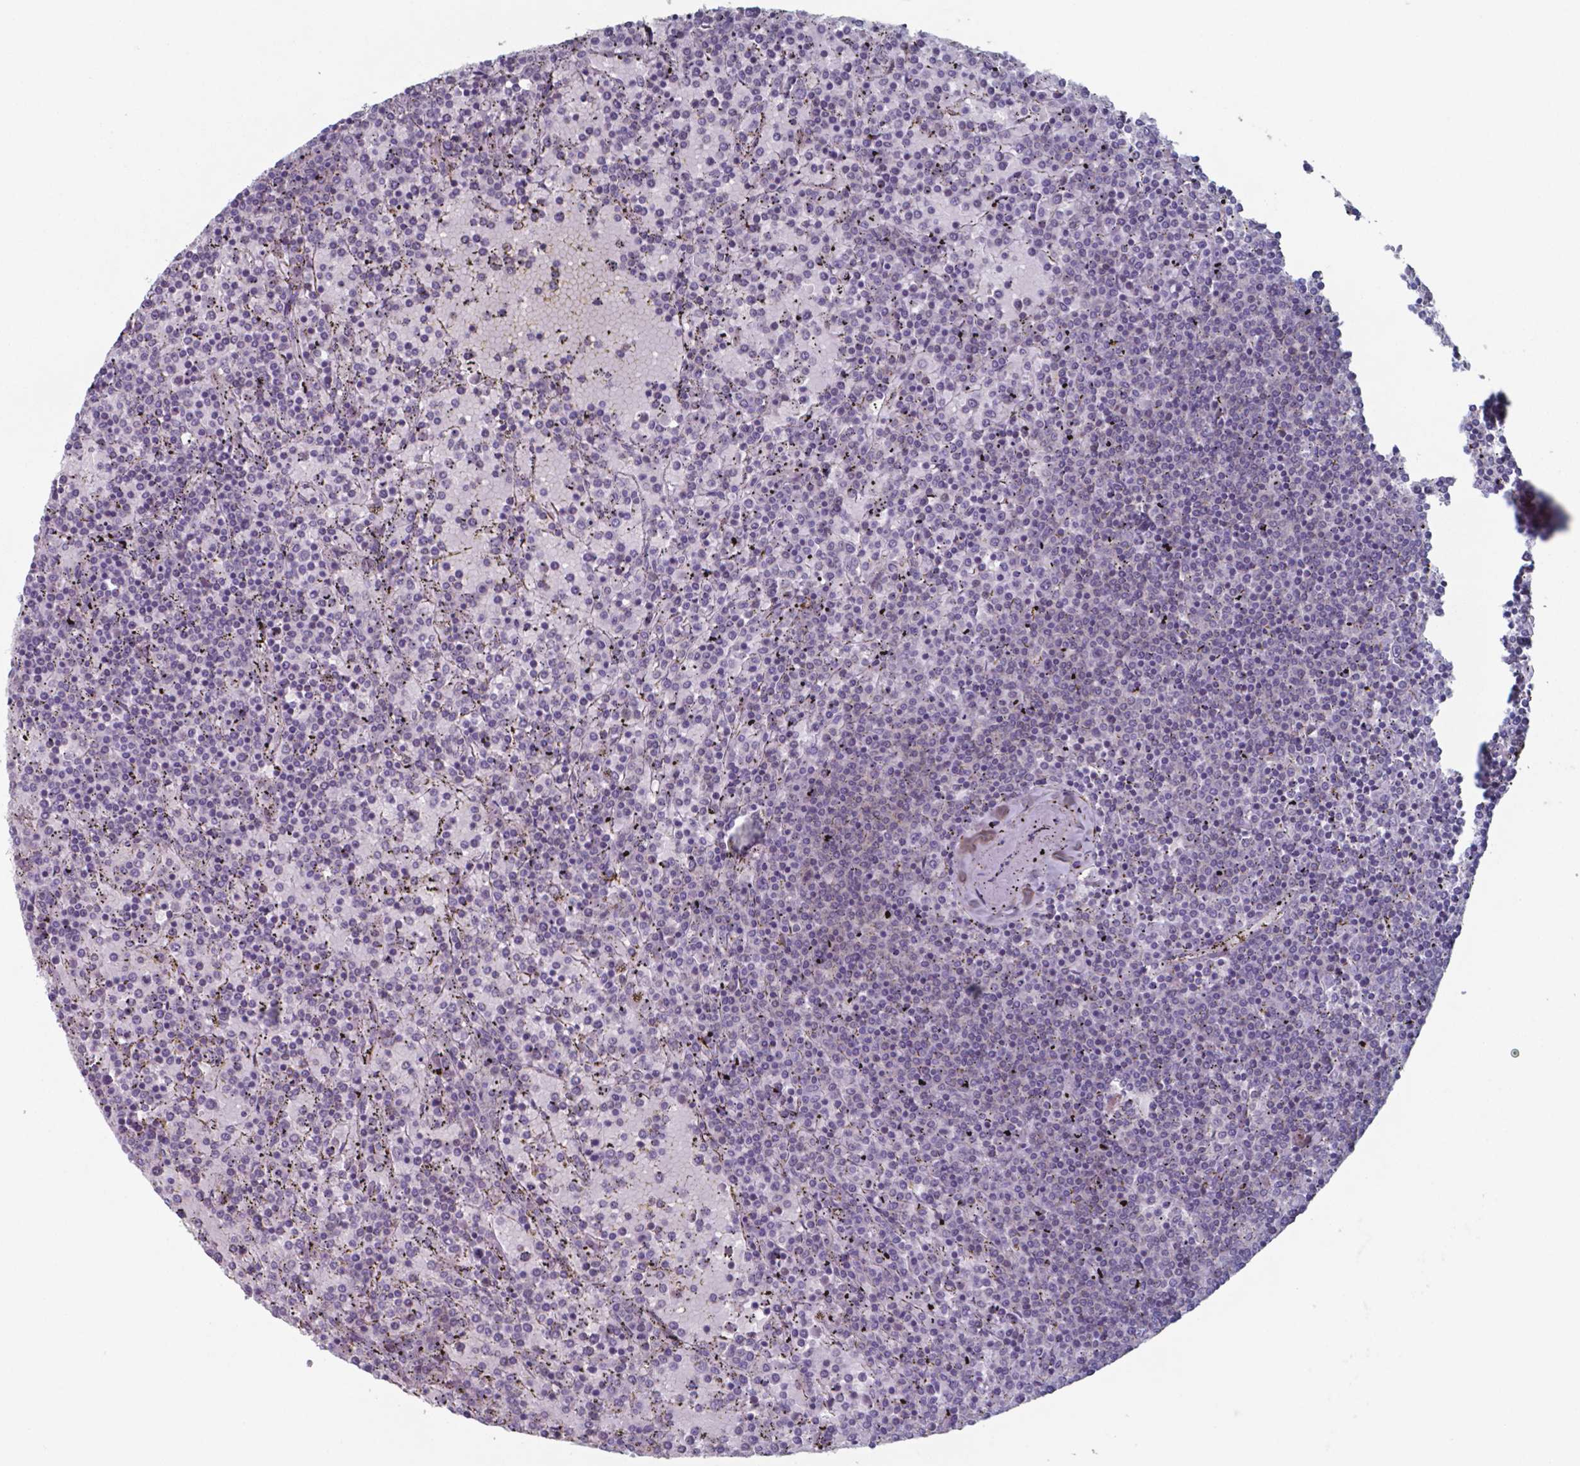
{"staining": {"intensity": "negative", "quantity": "none", "location": "none"}, "tissue": "lymphoma", "cell_type": "Tumor cells", "image_type": "cancer", "snomed": [{"axis": "morphology", "description": "Malignant lymphoma, non-Hodgkin's type, Low grade"}, {"axis": "topography", "description": "Spleen"}], "caption": "High power microscopy image of an IHC micrograph of lymphoma, revealing no significant staining in tumor cells.", "gene": "TDP2", "patient": {"sex": "female", "age": 77}}